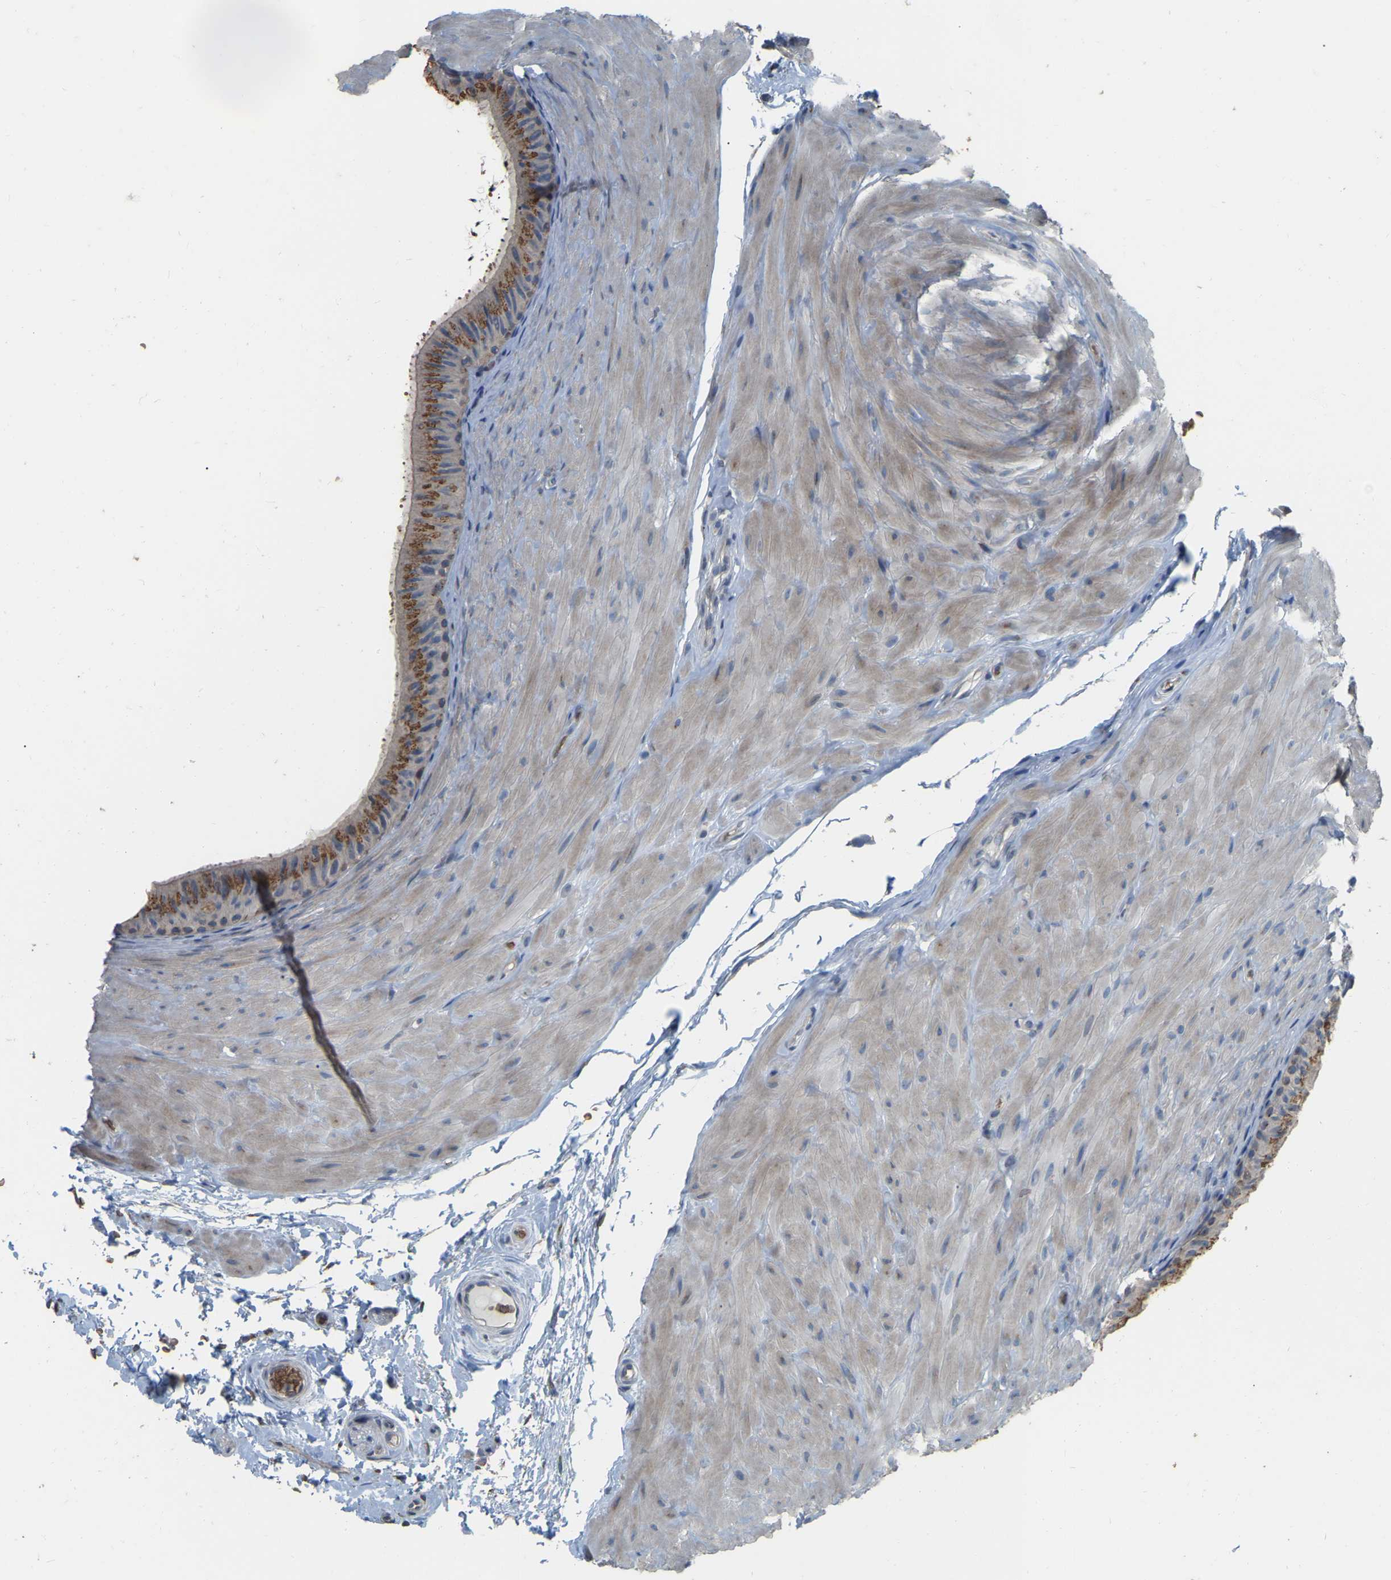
{"staining": {"intensity": "moderate", "quantity": ">75%", "location": "cytoplasmic/membranous"}, "tissue": "epididymis", "cell_type": "Glandular cells", "image_type": "normal", "snomed": [{"axis": "morphology", "description": "Normal tissue, NOS"}, {"axis": "topography", "description": "Epididymis"}], "caption": "High-magnification brightfield microscopy of normal epididymis stained with DAB (brown) and counterstained with hematoxylin (blue). glandular cells exhibit moderate cytoplasmic/membranous positivity is seen in approximately>75% of cells. (brown staining indicates protein expression, while blue staining denotes nuclei).", "gene": "CFAP298", "patient": {"sex": "male", "age": 34}}